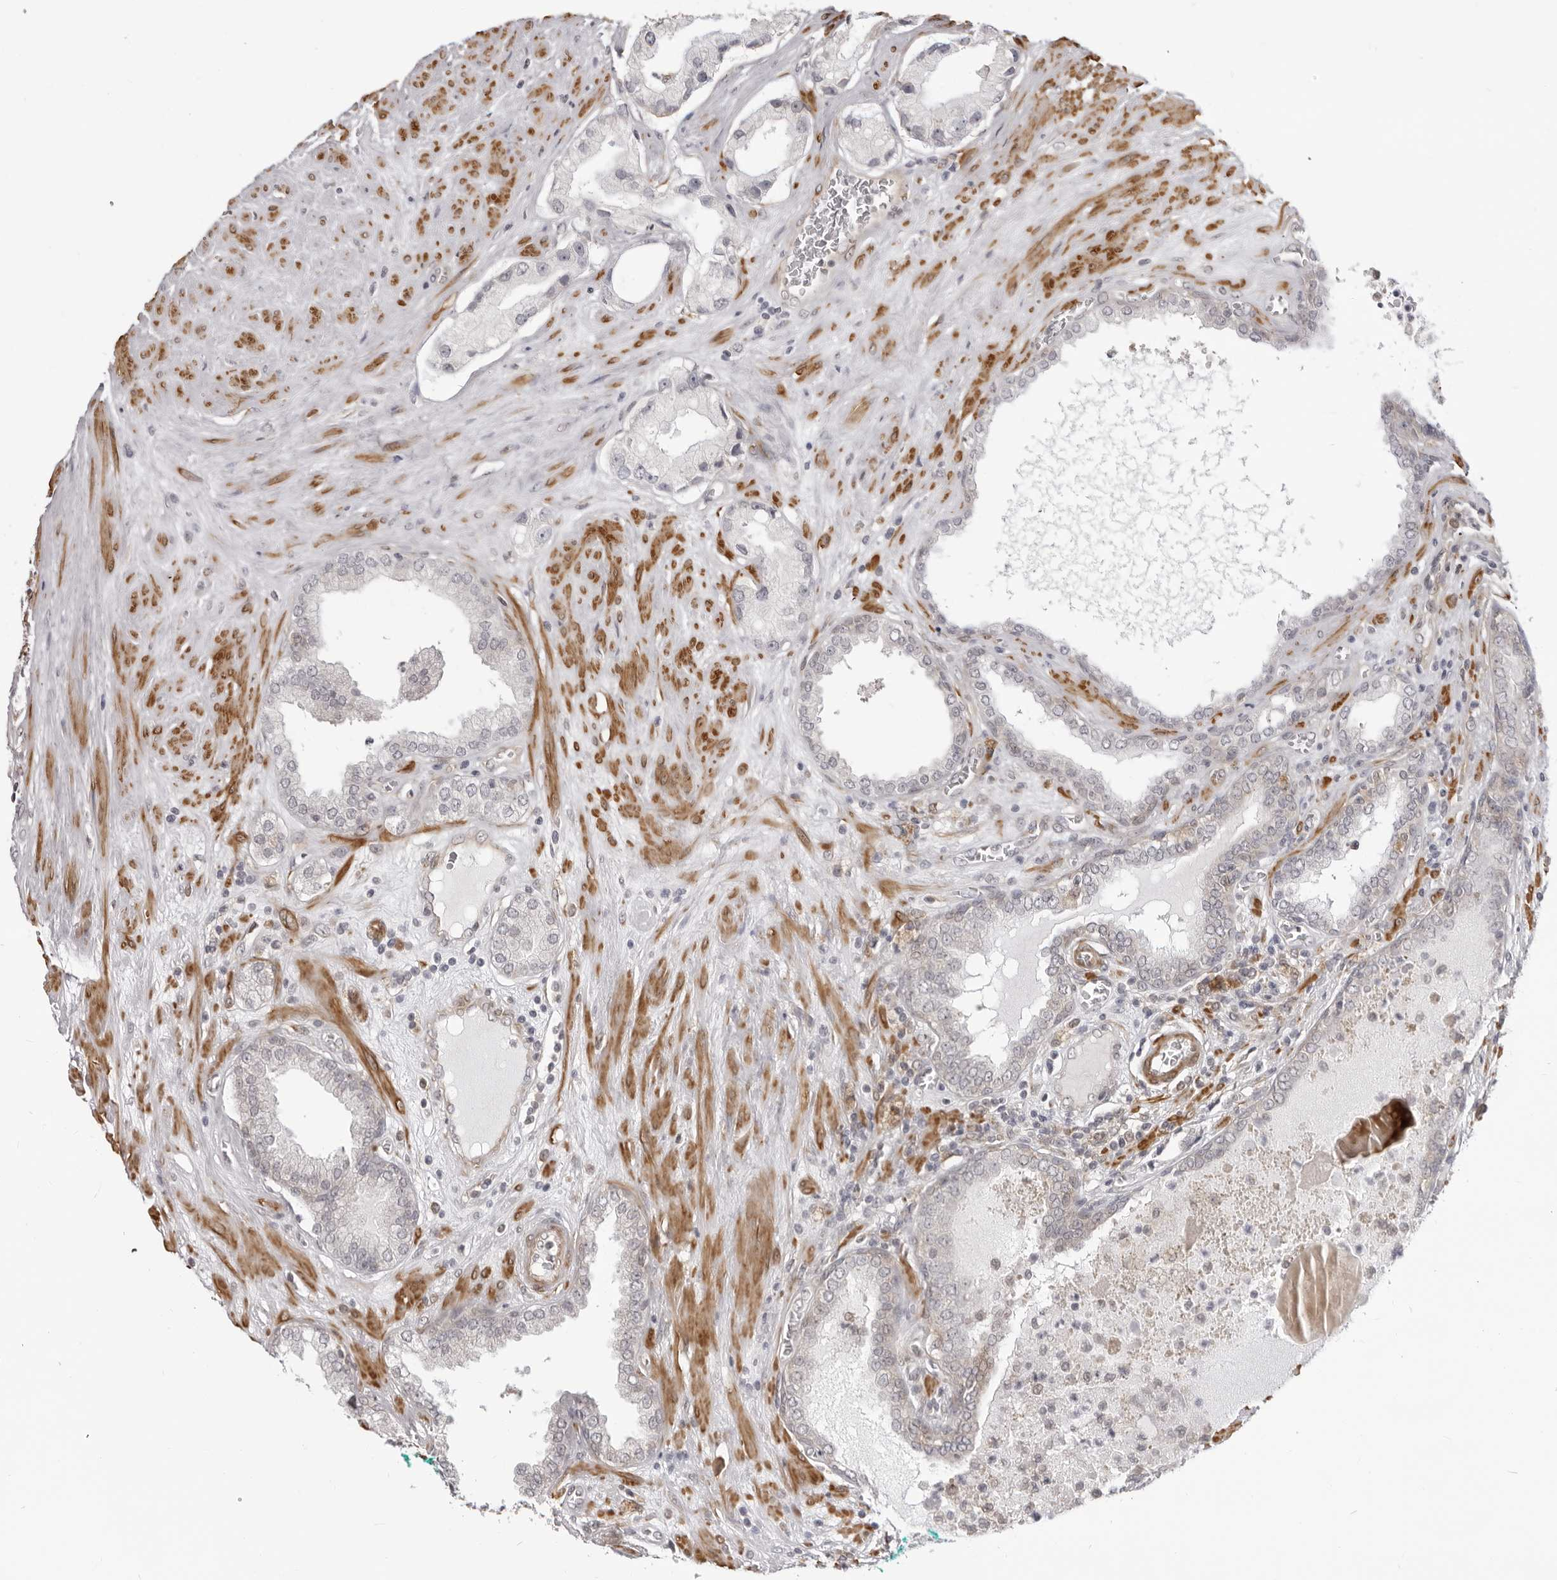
{"staining": {"intensity": "negative", "quantity": "none", "location": "none"}, "tissue": "prostate cancer", "cell_type": "Tumor cells", "image_type": "cancer", "snomed": [{"axis": "morphology", "description": "Adenocarcinoma, Low grade"}, {"axis": "topography", "description": "Prostate"}], "caption": "DAB (3,3'-diaminobenzidine) immunohistochemical staining of human low-grade adenocarcinoma (prostate) reveals no significant positivity in tumor cells.", "gene": "SRGAP2", "patient": {"sex": "male", "age": 62}}